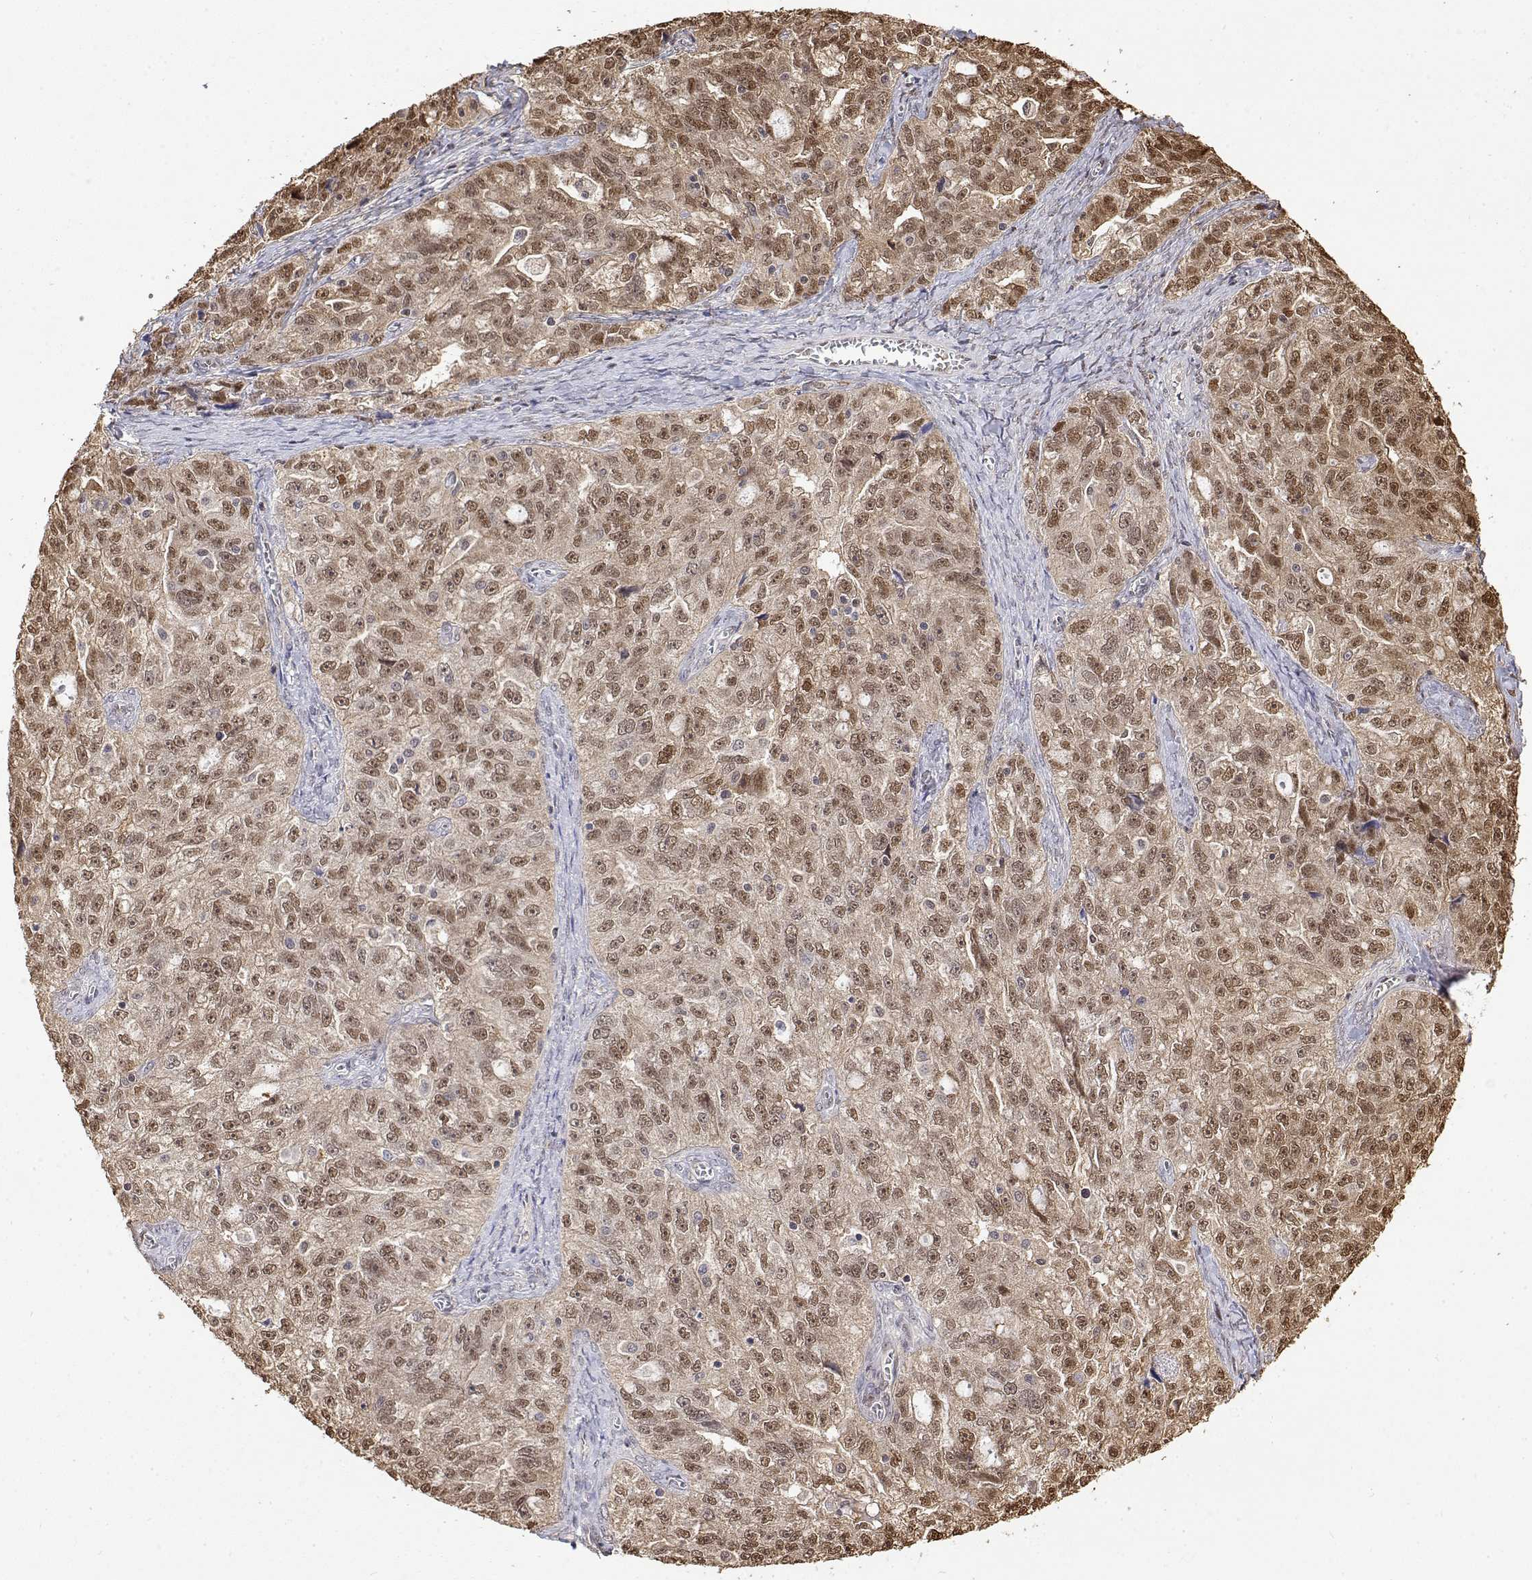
{"staining": {"intensity": "moderate", "quantity": ">75%", "location": "nuclear"}, "tissue": "ovarian cancer", "cell_type": "Tumor cells", "image_type": "cancer", "snomed": [{"axis": "morphology", "description": "Cystadenocarcinoma, serous, NOS"}, {"axis": "topography", "description": "Ovary"}], "caption": "Immunohistochemical staining of serous cystadenocarcinoma (ovarian) reveals moderate nuclear protein staining in about >75% of tumor cells. The staining is performed using DAB brown chromogen to label protein expression. The nuclei are counter-stained blue using hematoxylin.", "gene": "TPI1", "patient": {"sex": "female", "age": 51}}